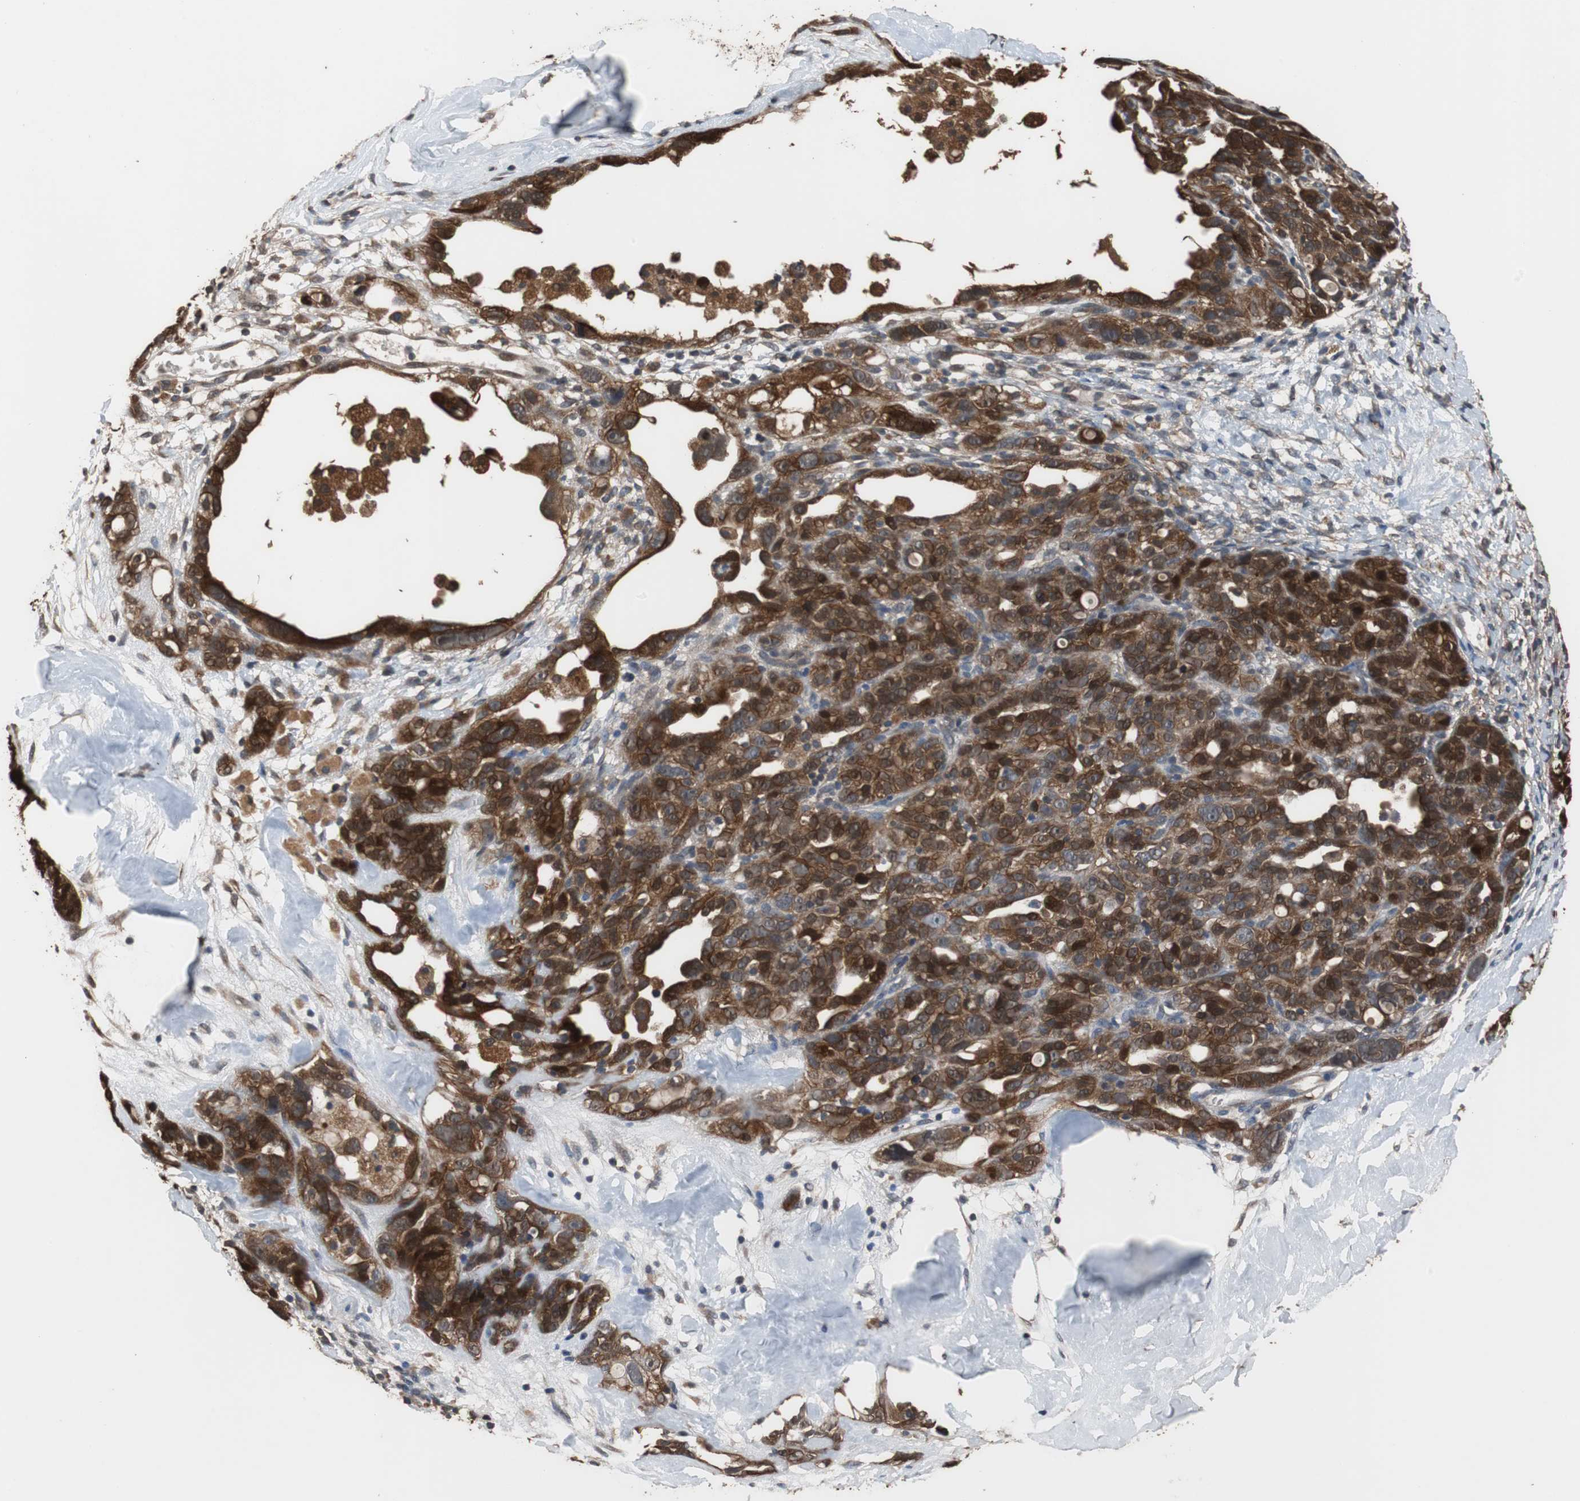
{"staining": {"intensity": "strong", "quantity": ">75%", "location": "cytoplasmic/membranous,nuclear"}, "tissue": "ovarian cancer", "cell_type": "Tumor cells", "image_type": "cancer", "snomed": [{"axis": "morphology", "description": "Cystadenocarcinoma, serous, NOS"}, {"axis": "topography", "description": "Ovary"}], "caption": "Human serous cystadenocarcinoma (ovarian) stained with a brown dye reveals strong cytoplasmic/membranous and nuclear positive staining in about >75% of tumor cells.", "gene": "NDRG1", "patient": {"sex": "female", "age": 66}}